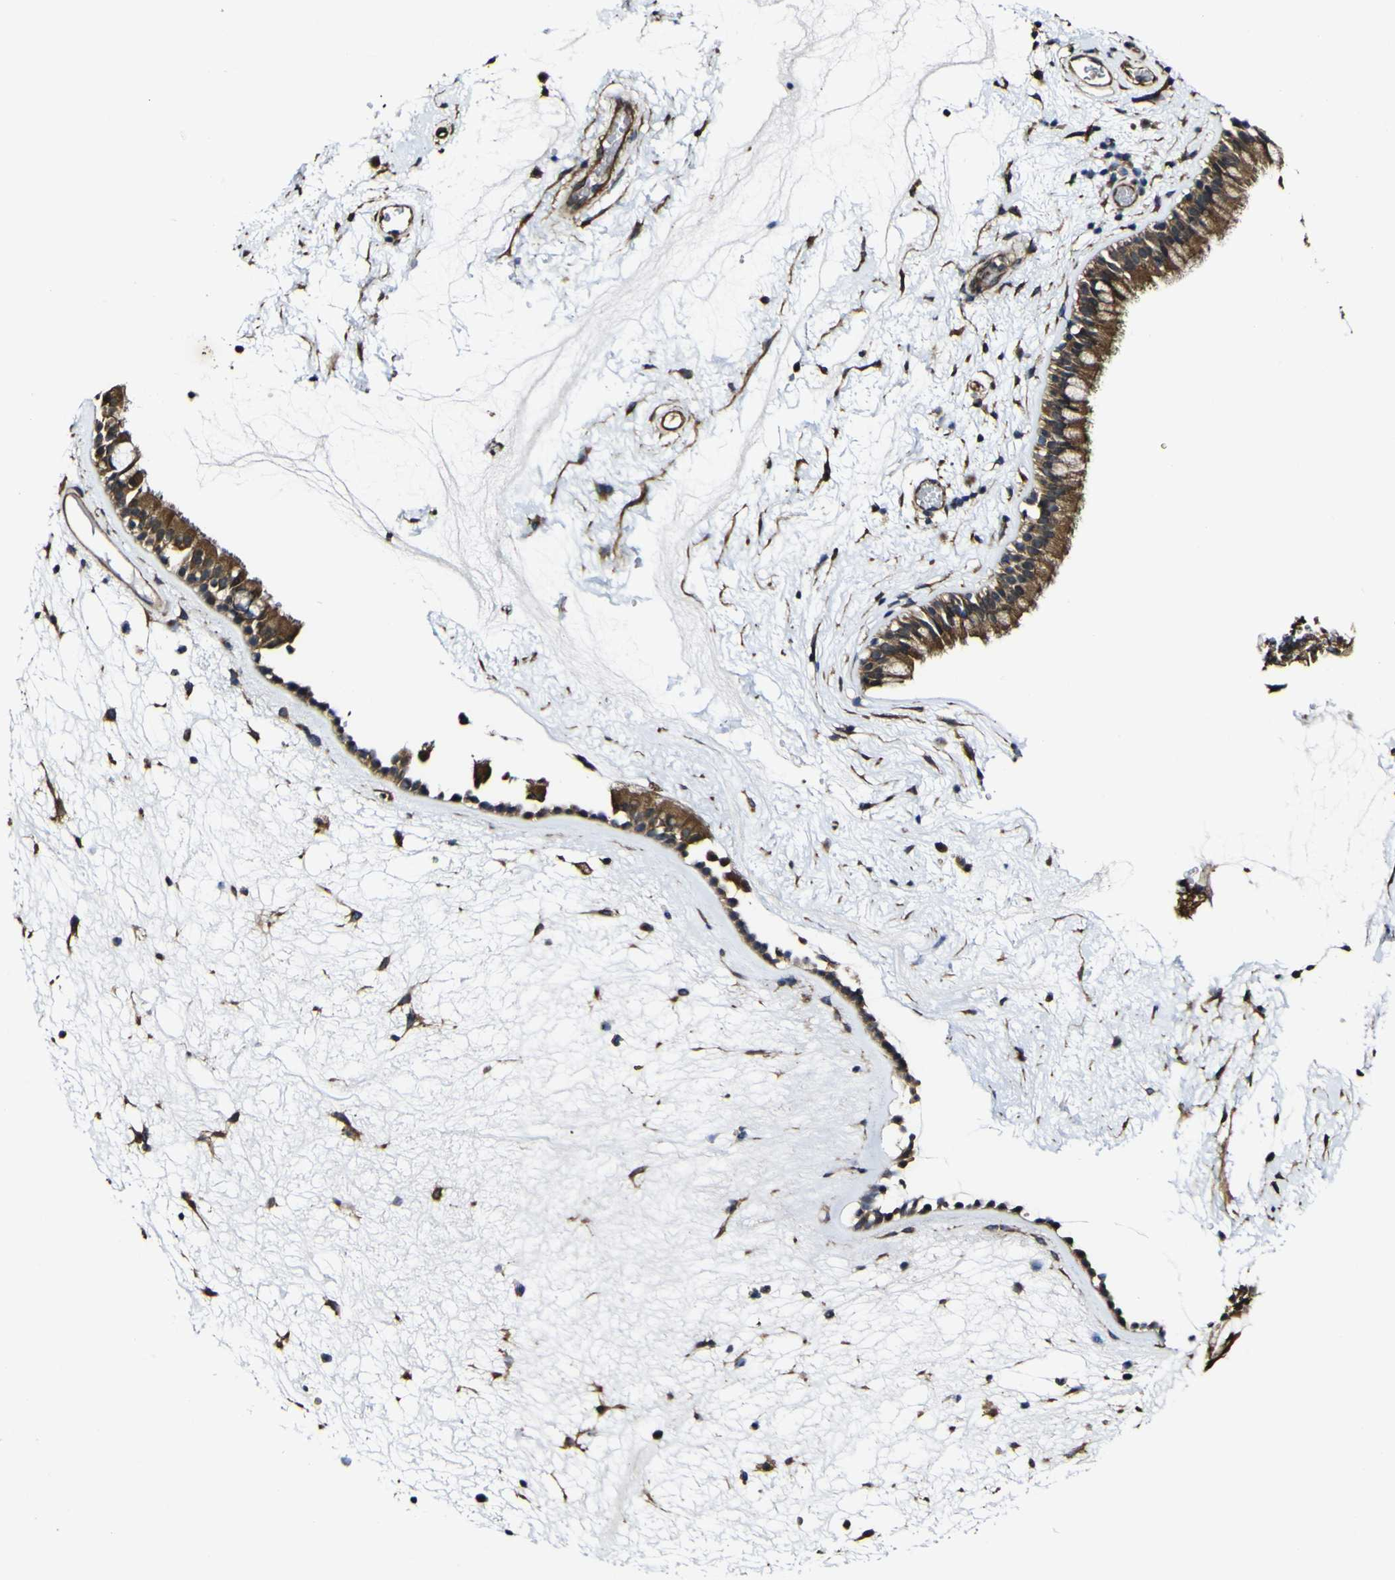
{"staining": {"intensity": "strong", "quantity": ">75%", "location": "cytoplasmic/membranous"}, "tissue": "nasopharynx", "cell_type": "Respiratory epithelial cells", "image_type": "normal", "snomed": [{"axis": "morphology", "description": "Normal tissue, NOS"}, {"axis": "morphology", "description": "Inflammation, NOS"}, {"axis": "topography", "description": "Nasopharynx"}], "caption": "A micrograph of nasopharynx stained for a protein demonstrates strong cytoplasmic/membranous brown staining in respiratory epithelial cells.", "gene": "NAALADL2", "patient": {"sex": "male", "age": 48}}